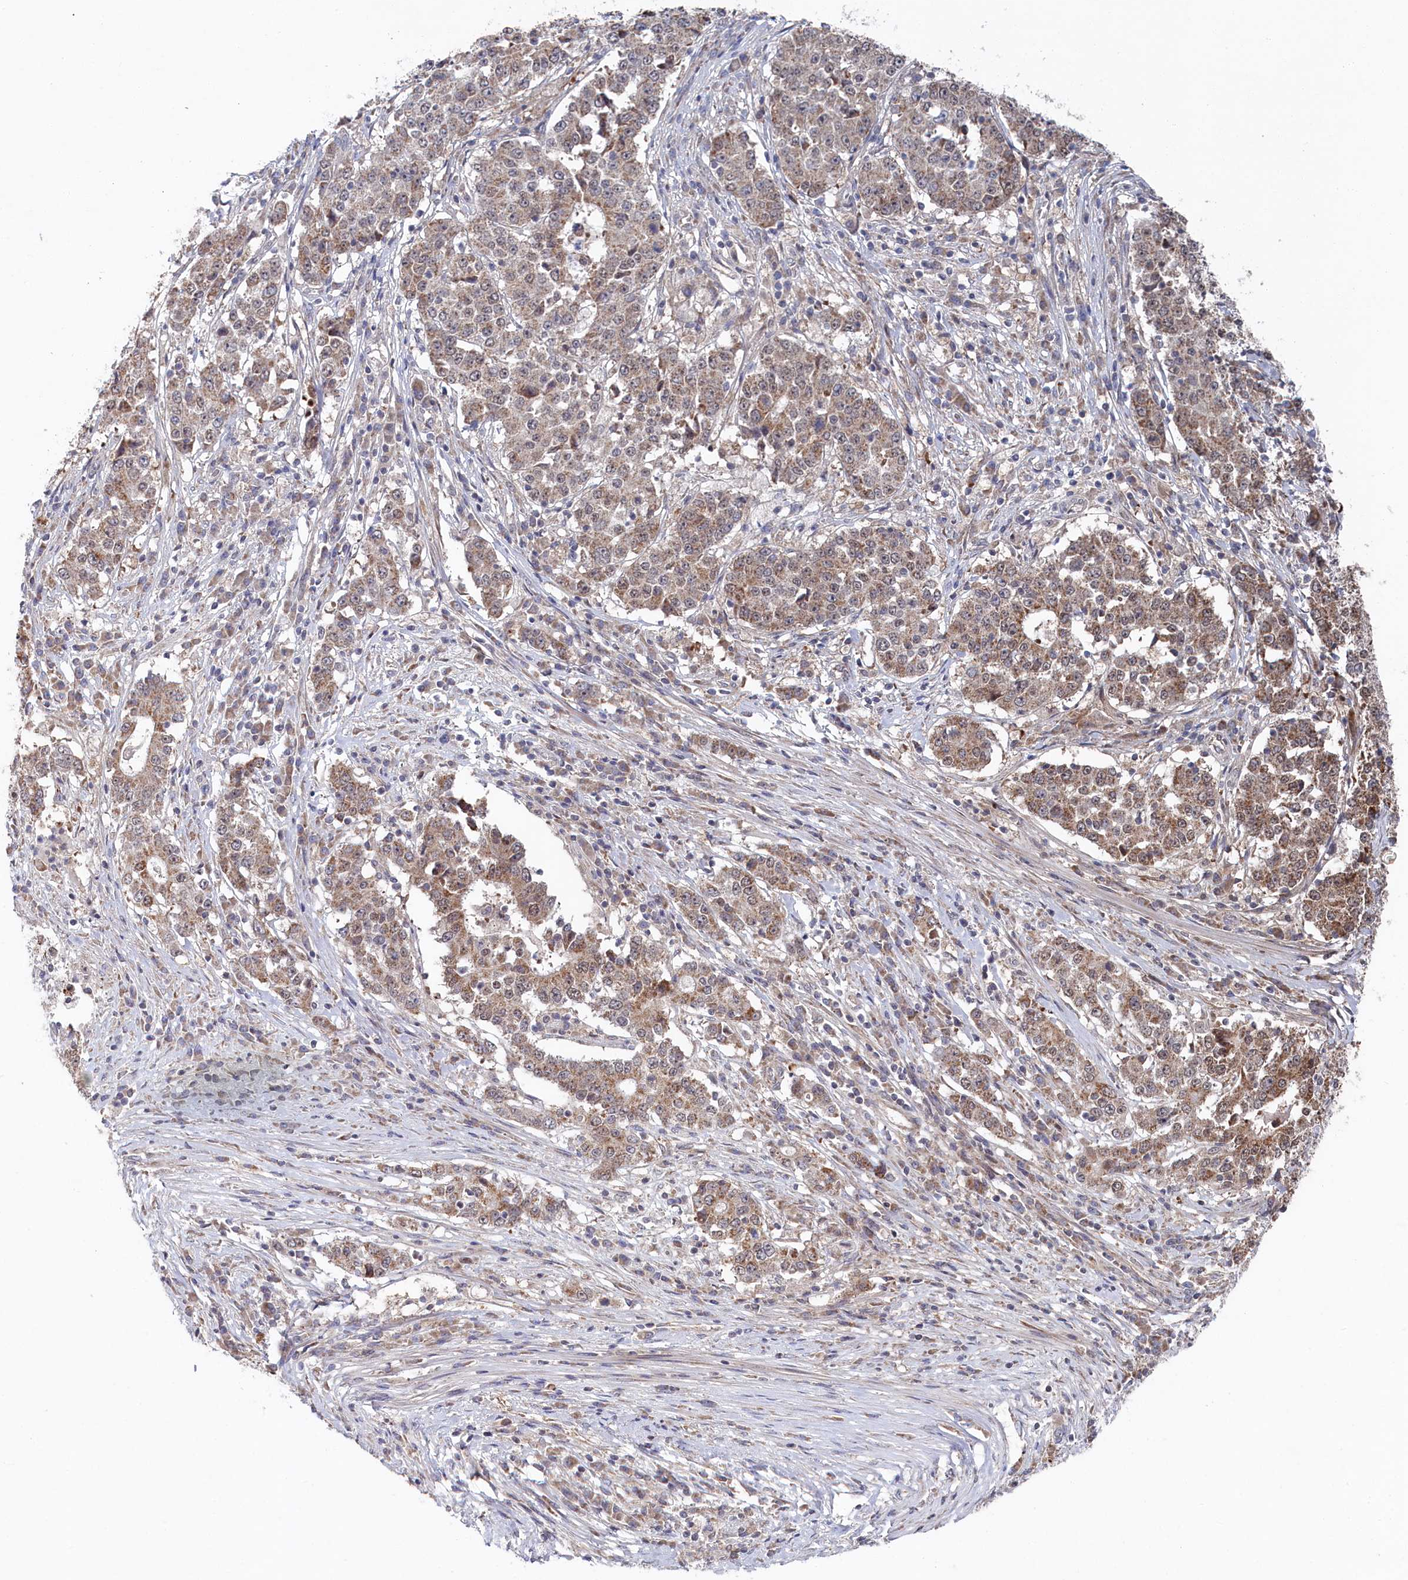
{"staining": {"intensity": "moderate", "quantity": ">75%", "location": "cytoplasmic/membranous"}, "tissue": "stomach cancer", "cell_type": "Tumor cells", "image_type": "cancer", "snomed": [{"axis": "morphology", "description": "Adenocarcinoma, NOS"}, {"axis": "topography", "description": "Stomach"}], "caption": "High-power microscopy captured an immunohistochemistry (IHC) image of stomach cancer (adenocarcinoma), revealing moderate cytoplasmic/membranous positivity in approximately >75% of tumor cells.", "gene": "WAPL", "patient": {"sex": "male", "age": 59}}